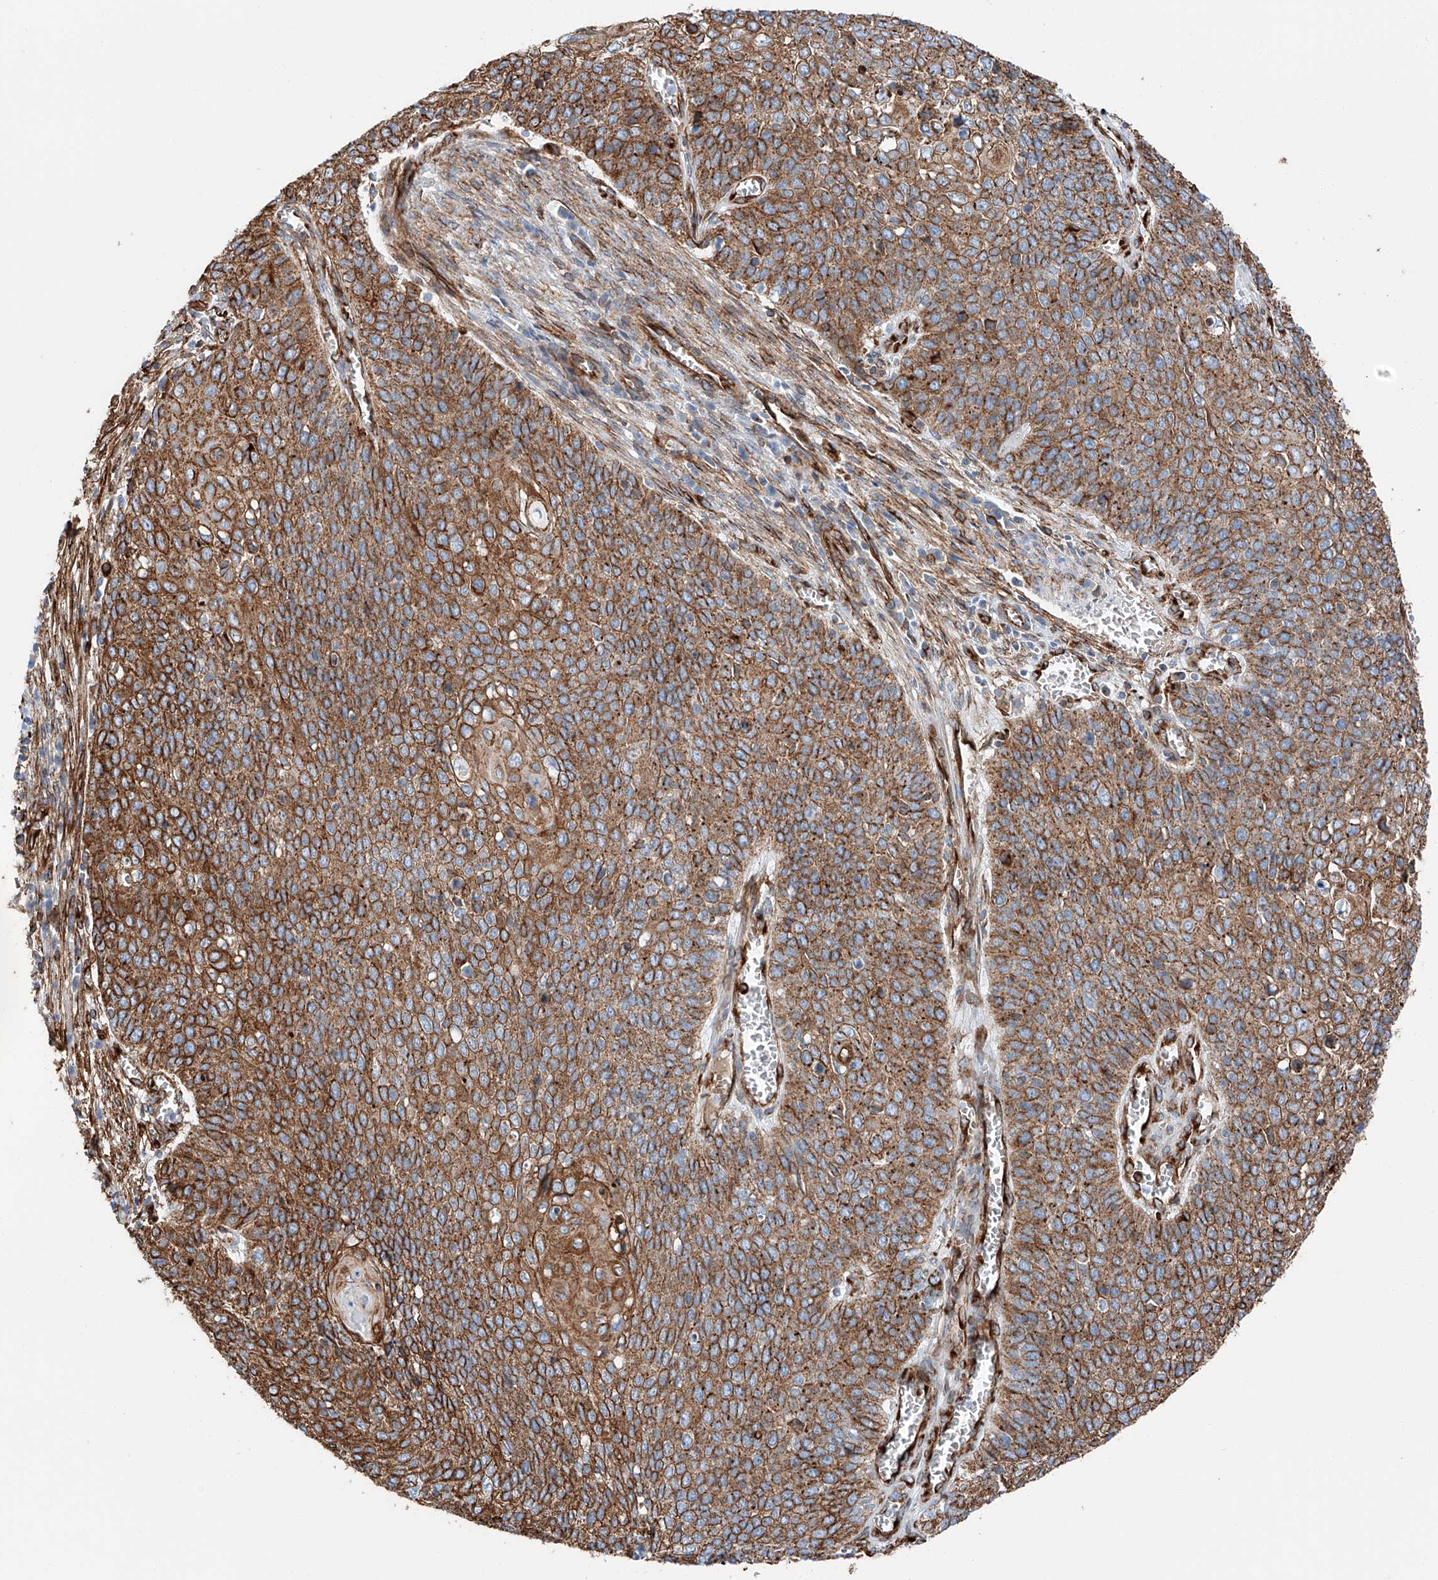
{"staining": {"intensity": "strong", "quantity": ">75%", "location": "cytoplasmic/membranous"}, "tissue": "cervical cancer", "cell_type": "Tumor cells", "image_type": "cancer", "snomed": [{"axis": "morphology", "description": "Squamous cell carcinoma, NOS"}, {"axis": "topography", "description": "Cervix"}], "caption": "Immunohistochemistry (IHC) micrograph of cervical squamous cell carcinoma stained for a protein (brown), which exhibits high levels of strong cytoplasmic/membranous staining in about >75% of tumor cells.", "gene": "ZNF804A", "patient": {"sex": "female", "age": 39}}